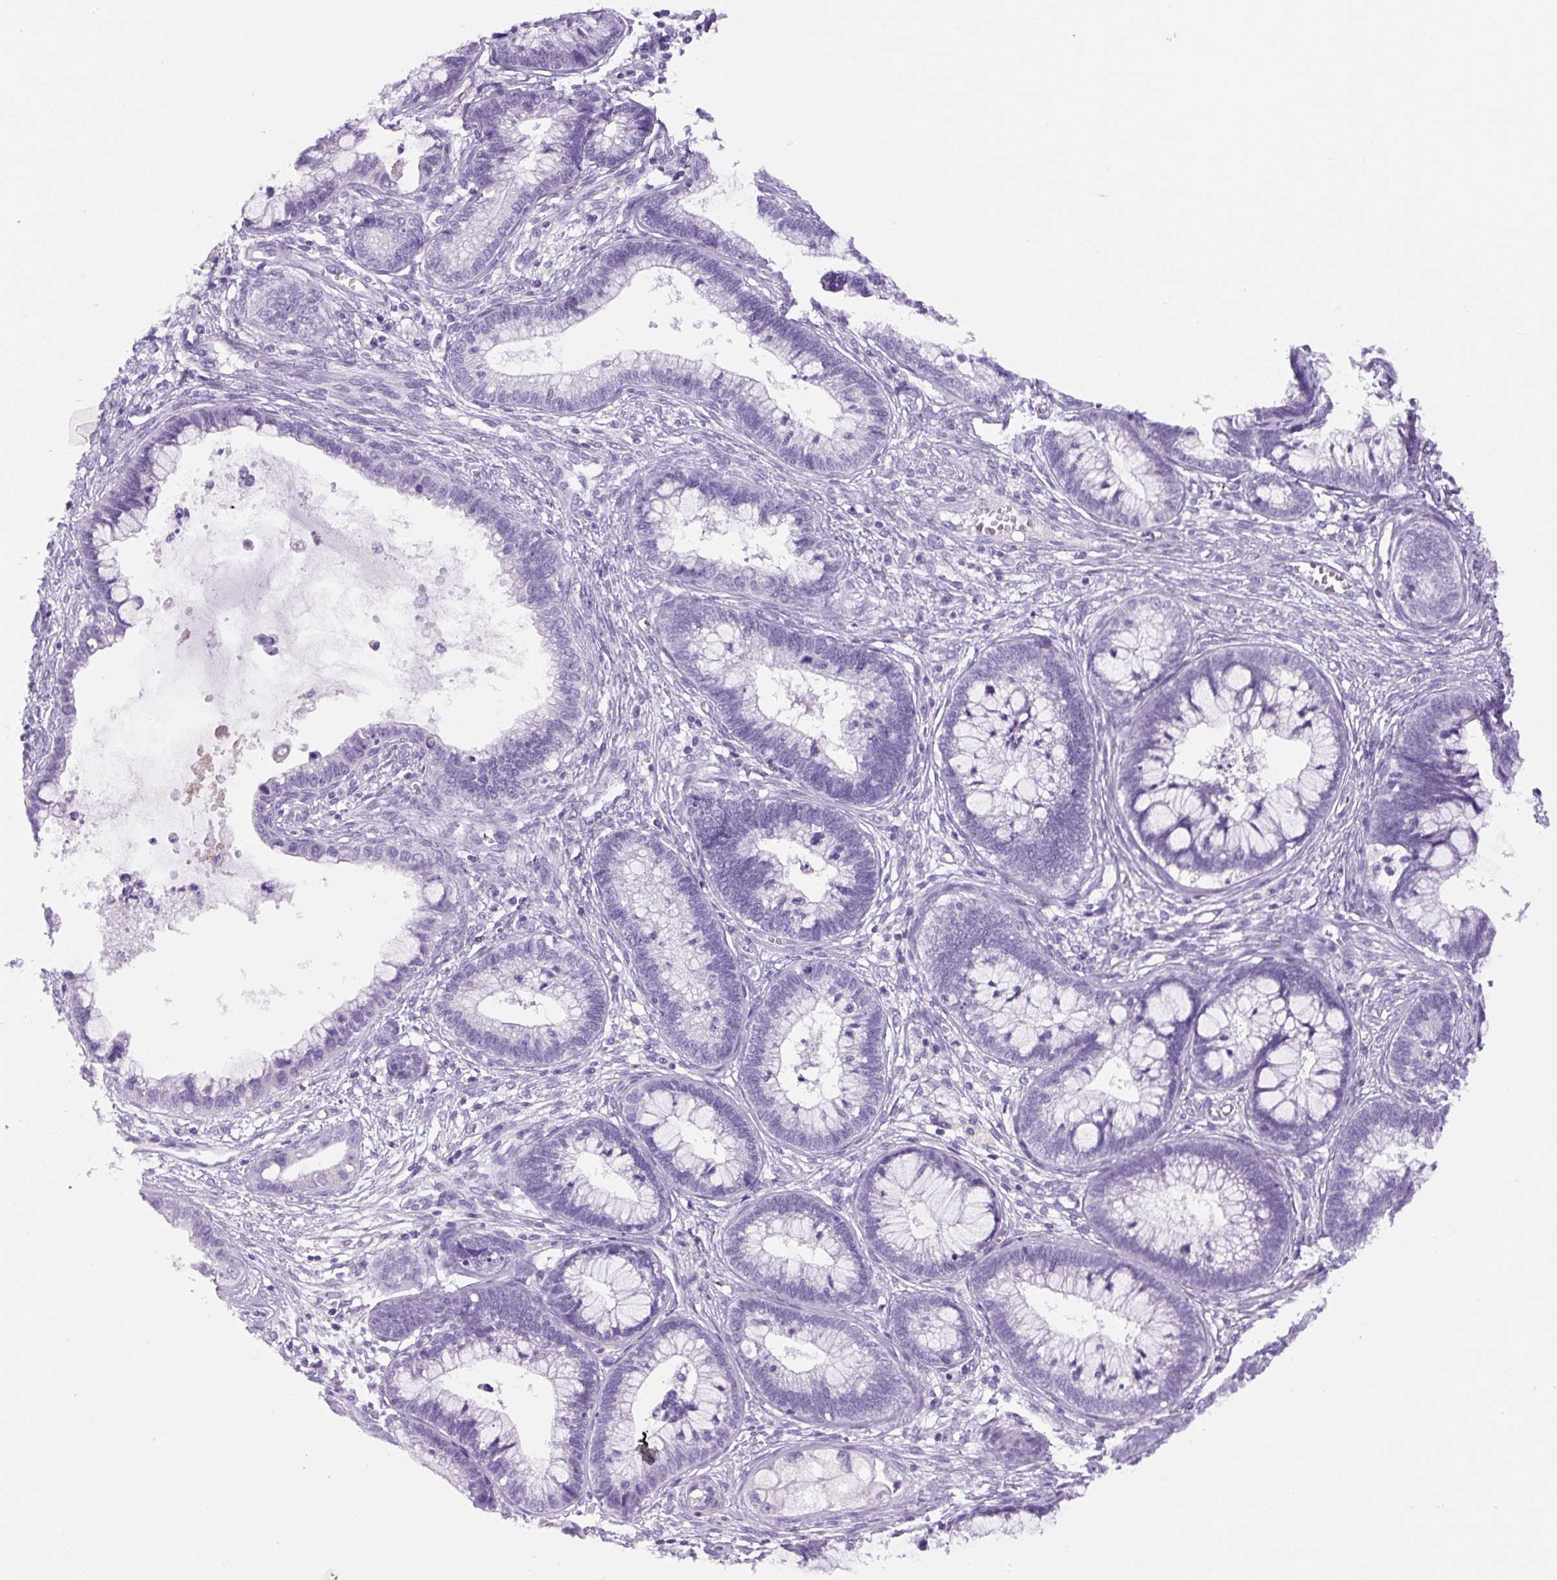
{"staining": {"intensity": "negative", "quantity": "none", "location": "none"}, "tissue": "cervical cancer", "cell_type": "Tumor cells", "image_type": "cancer", "snomed": [{"axis": "morphology", "description": "Adenocarcinoma, NOS"}, {"axis": "topography", "description": "Cervix"}], "caption": "Immunohistochemical staining of human cervical adenocarcinoma demonstrates no significant staining in tumor cells.", "gene": "PRRT1", "patient": {"sex": "female", "age": 44}}